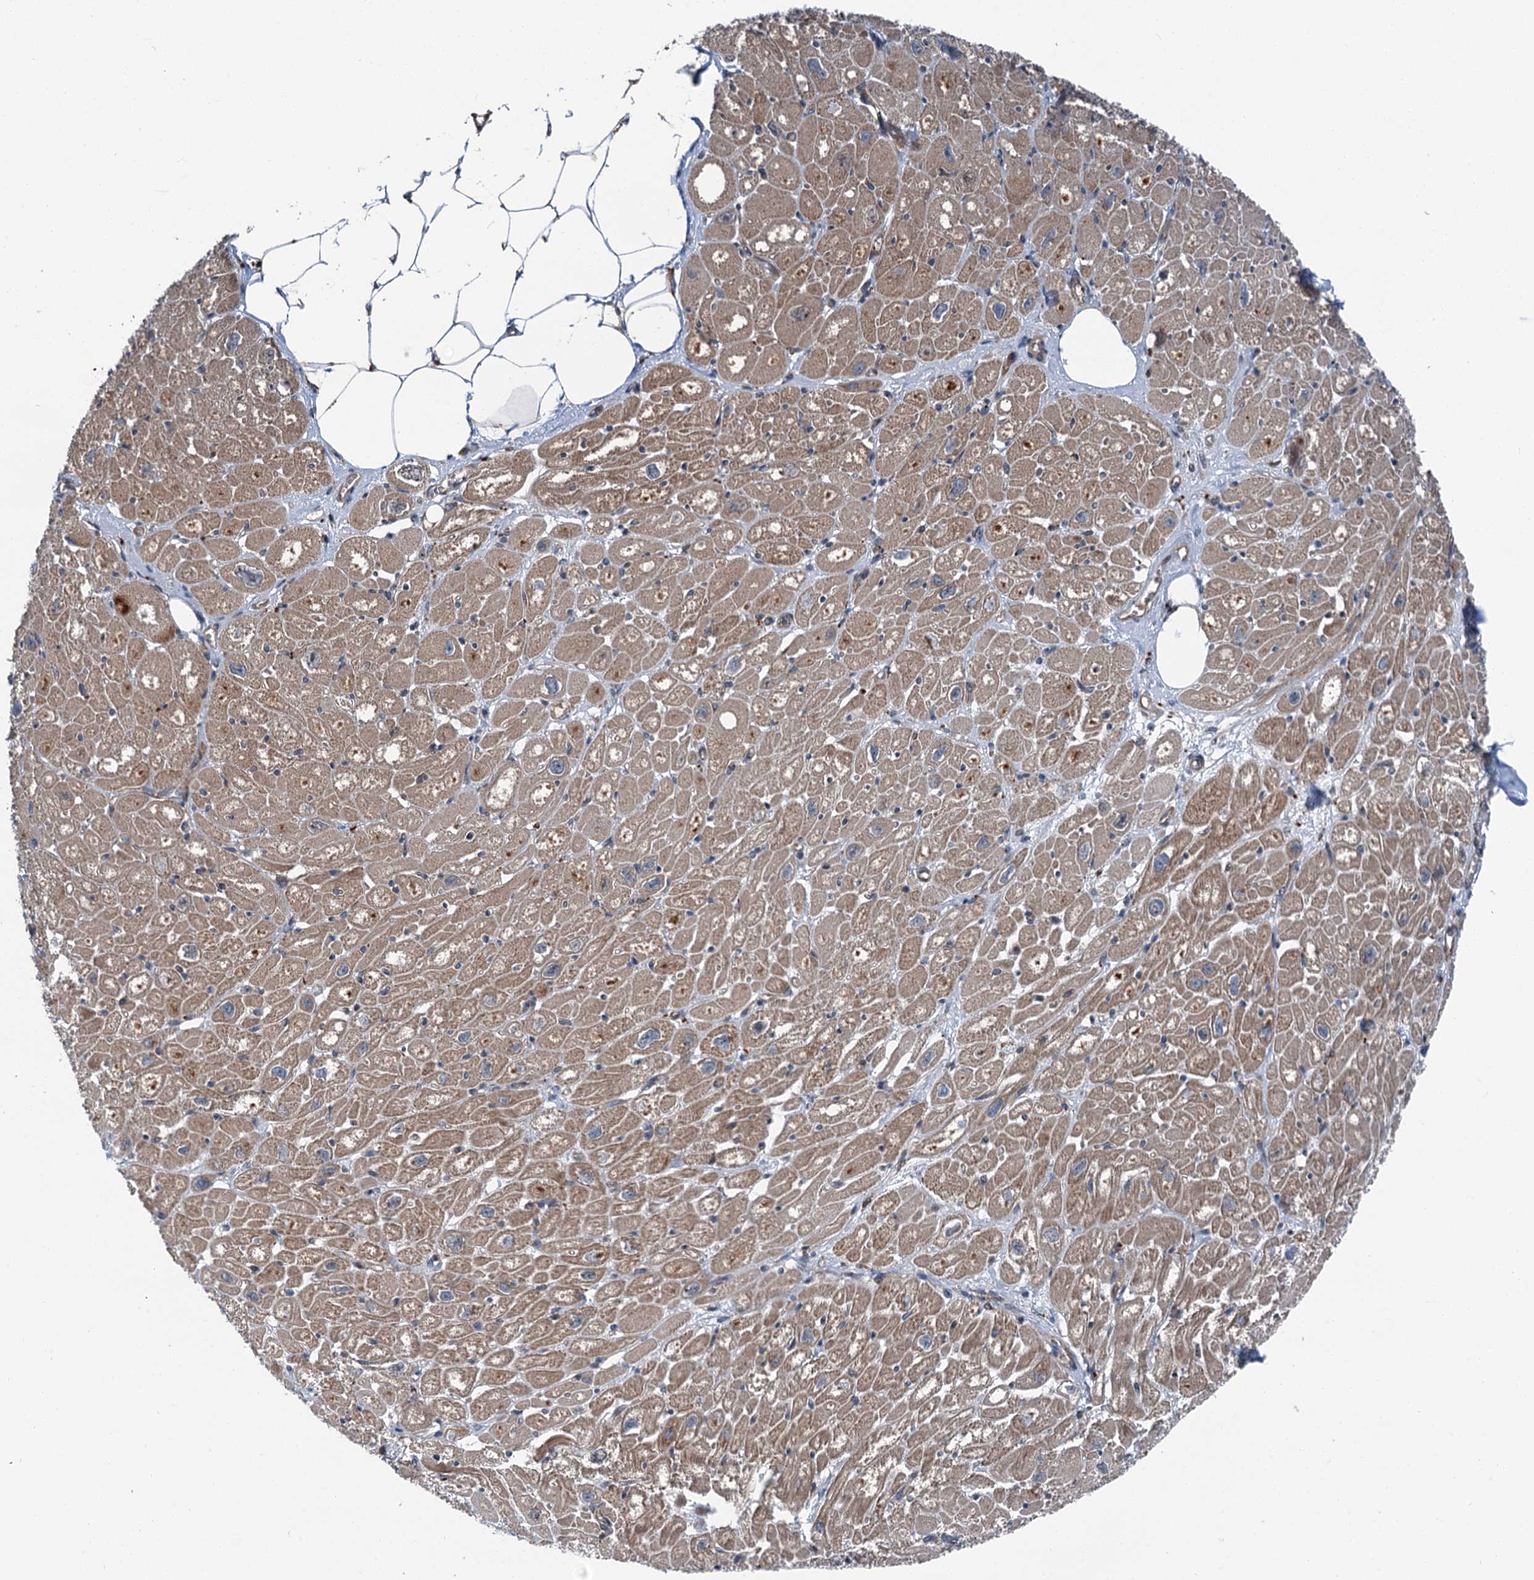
{"staining": {"intensity": "moderate", "quantity": ">75%", "location": "cytoplasmic/membranous"}, "tissue": "heart muscle", "cell_type": "Cardiomyocytes", "image_type": "normal", "snomed": [{"axis": "morphology", "description": "Normal tissue, NOS"}, {"axis": "topography", "description": "Heart"}], "caption": "A histopathology image of human heart muscle stained for a protein shows moderate cytoplasmic/membranous brown staining in cardiomyocytes. Using DAB (3,3'-diaminobenzidine) (brown) and hematoxylin (blue) stains, captured at high magnification using brightfield microscopy.", "gene": "POLR1D", "patient": {"sex": "male", "age": 50}}